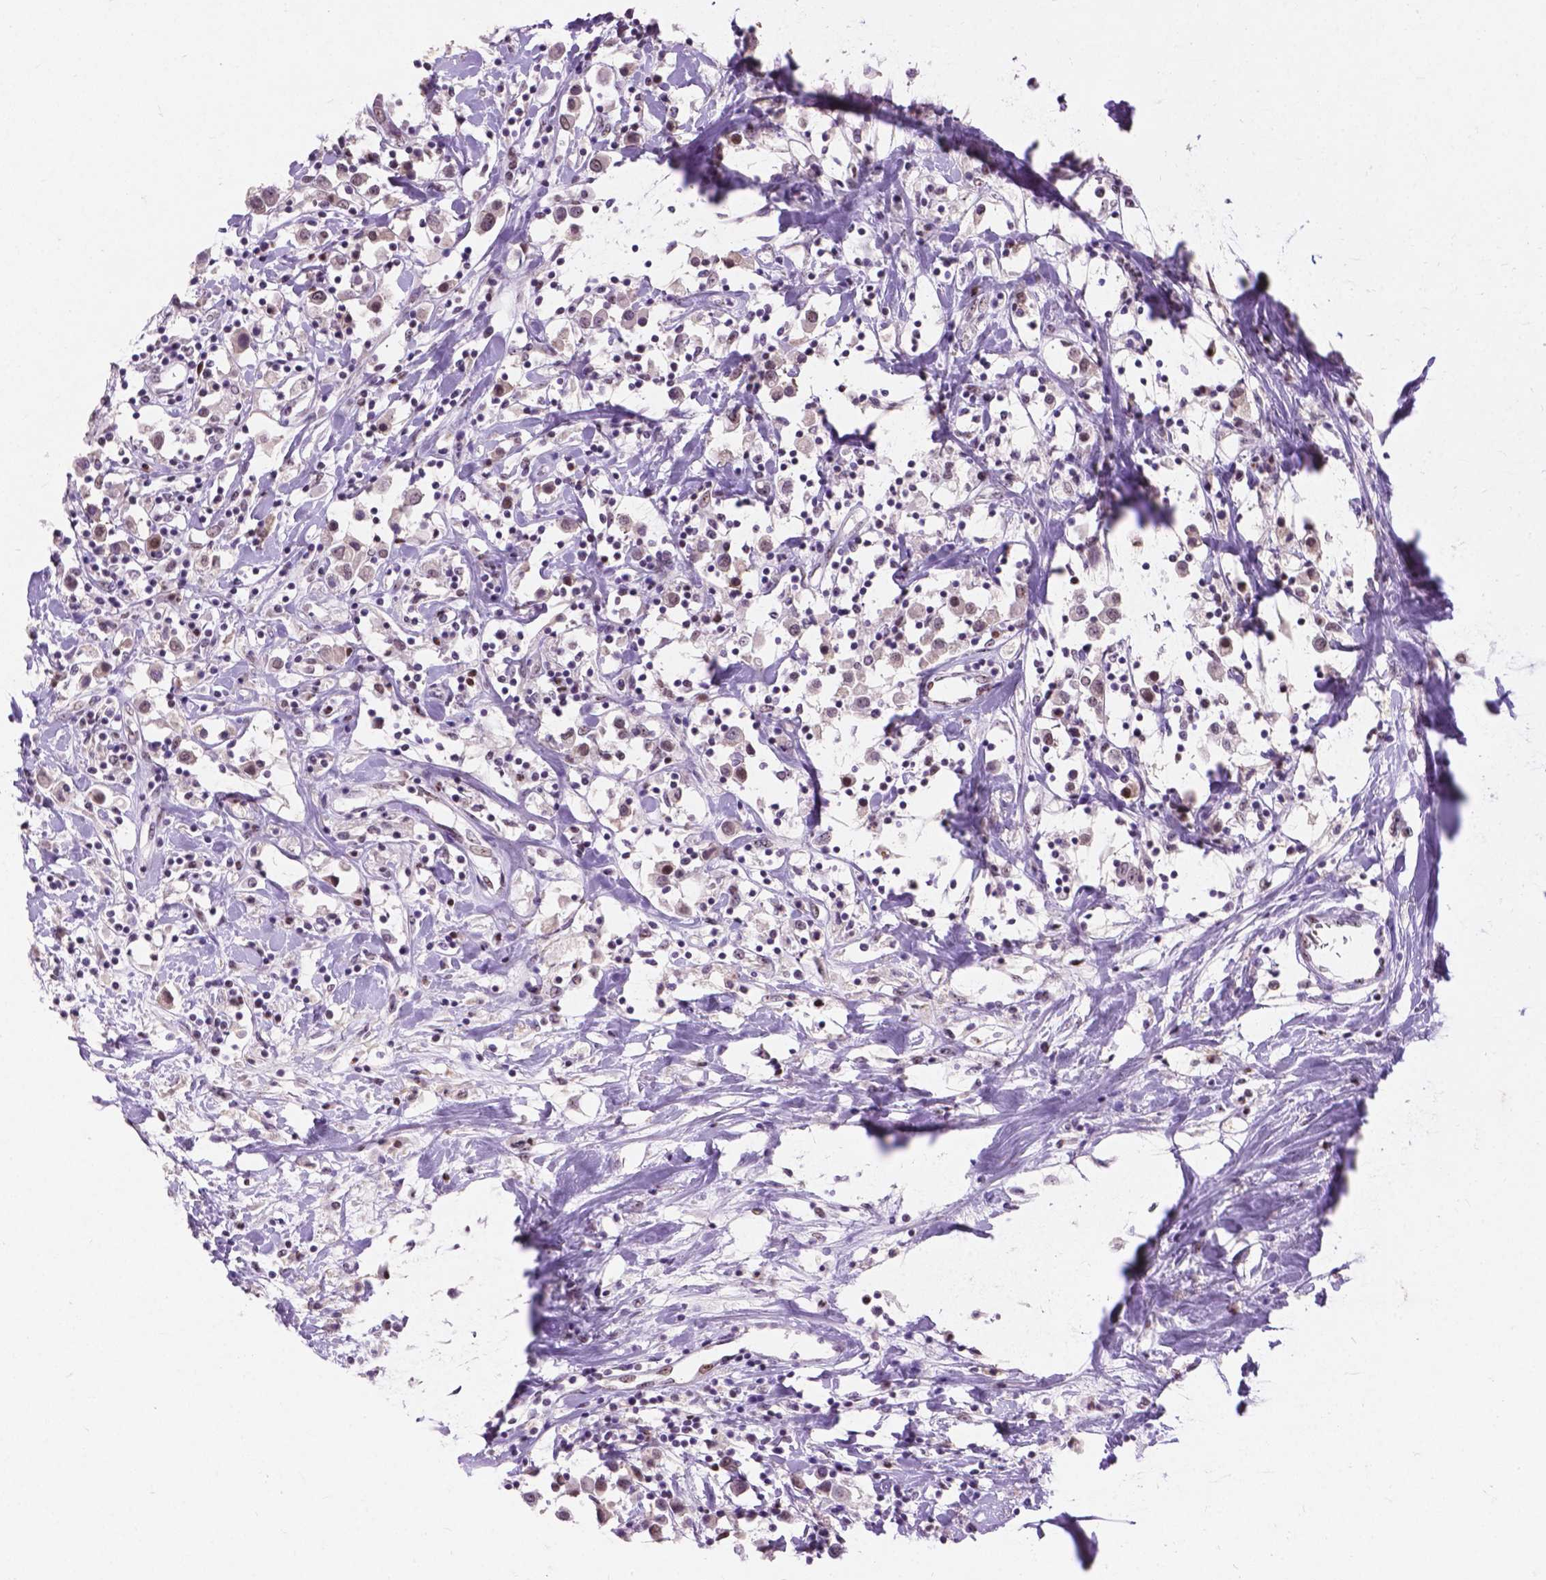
{"staining": {"intensity": "weak", "quantity": ">75%", "location": "nuclear"}, "tissue": "breast cancer", "cell_type": "Tumor cells", "image_type": "cancer", "snomed": [{"axis": "morphology", "description": "Duct carcinoma"}, {"axis": "topography", "description": "Breast"}], "caption": "Immunohistochemistry photomicrograph of neoplastic tissue: breast cancer (invasive ductal carcinoma) stained using immunohistochemistry (IHC) reveals low levels of weak protein expression localized specifically in the nuclear of tumor cells, appearing as a nuclear brown color.", "gene": "COIL", "patient": {"sex": "female", "age": 61}}